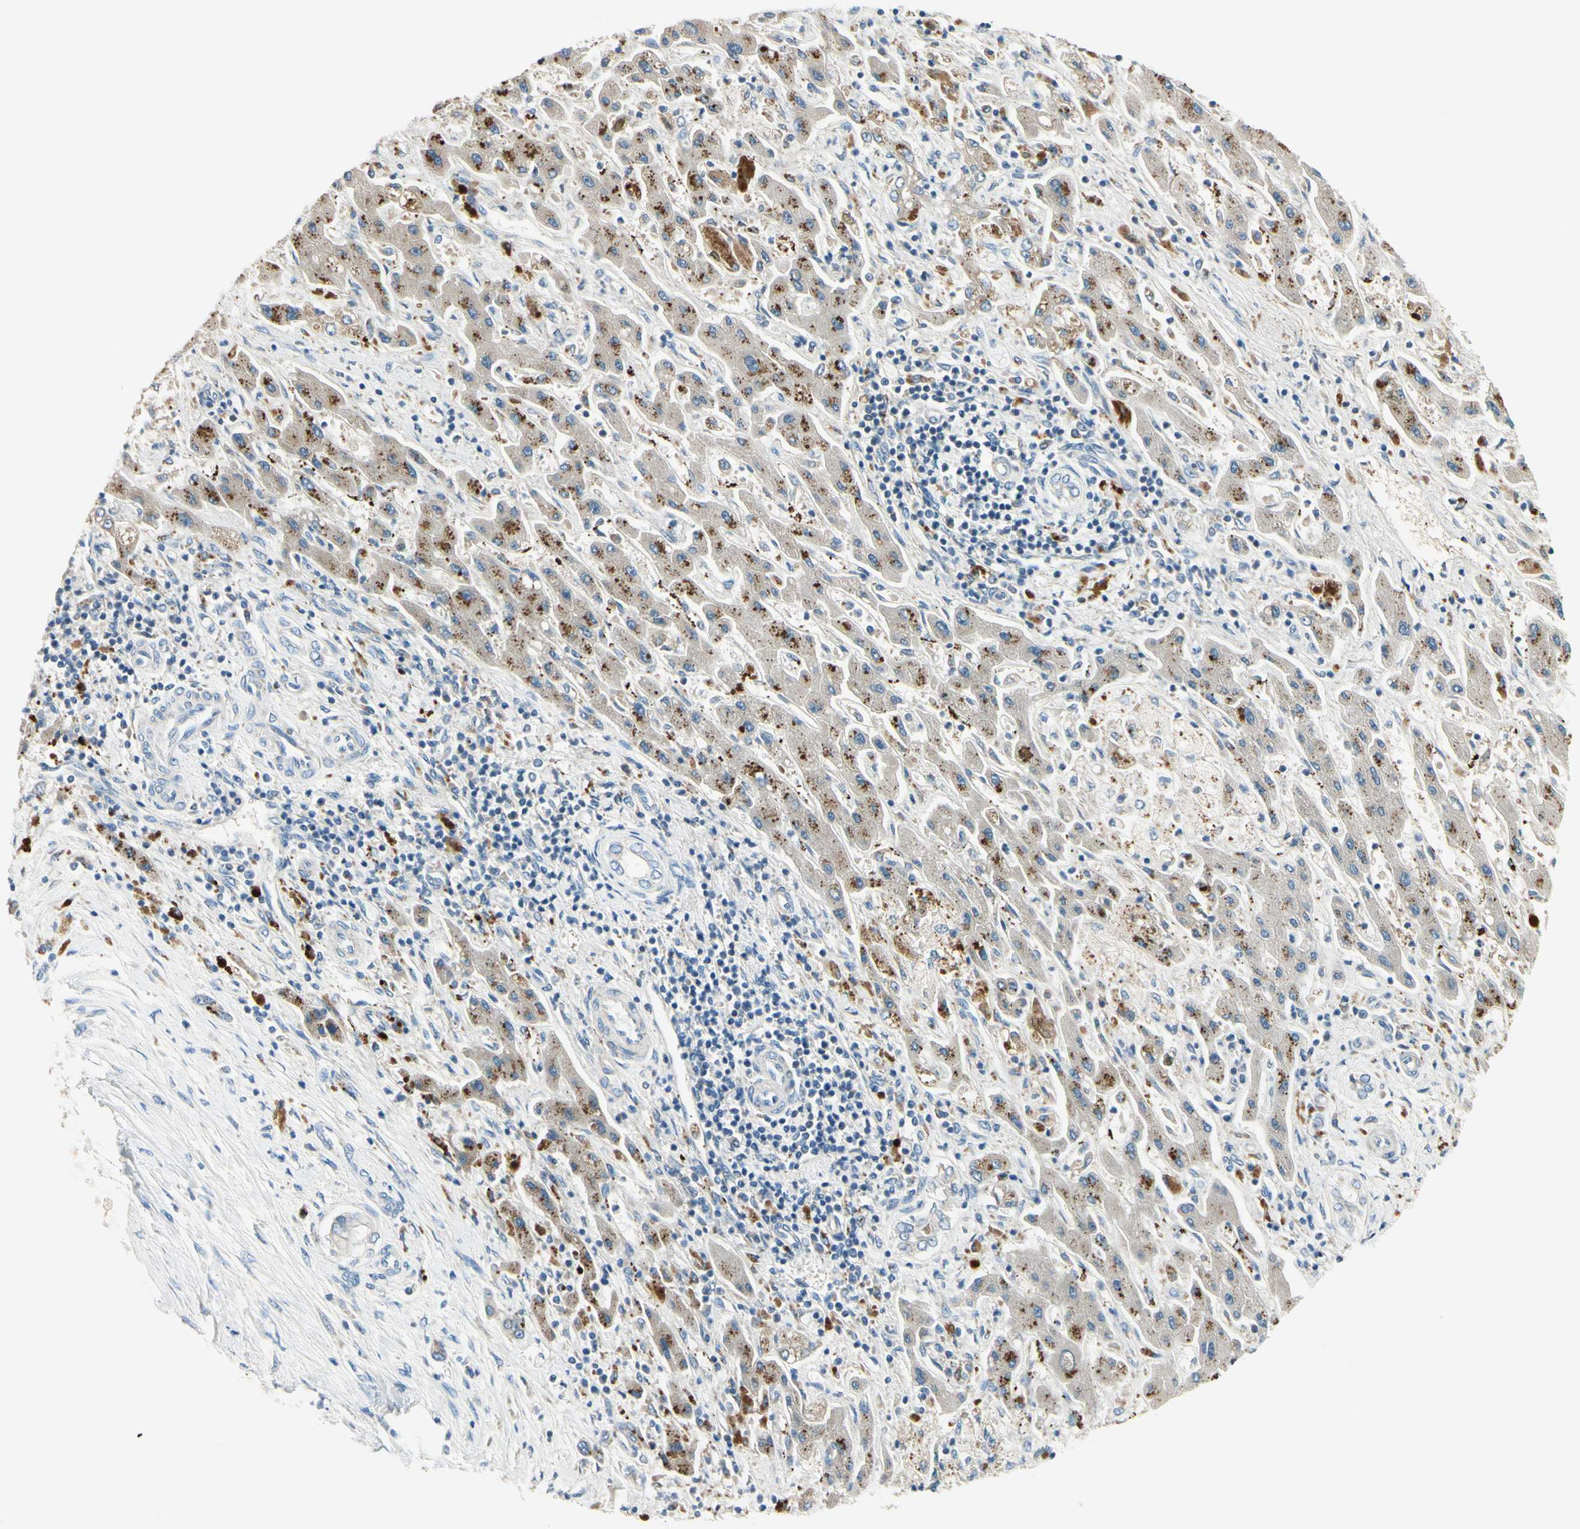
{"staining": {"intensity": "negative", "quantity": "none", "location": "none"}, "tissue": "liver cancer", "cell_type": "Tumor cells", "image_type": "cancer", "snomed": [{"axis": "morphology", "description": "Cholangiocarcinoma"}, {"axis": "topography", "description": "Liver"}], "caption": "Tumor cells are negative for brown protein staining in liver cancer.", "gene": "PEBP1", "patient": {"sex": "male", "age": 50}}